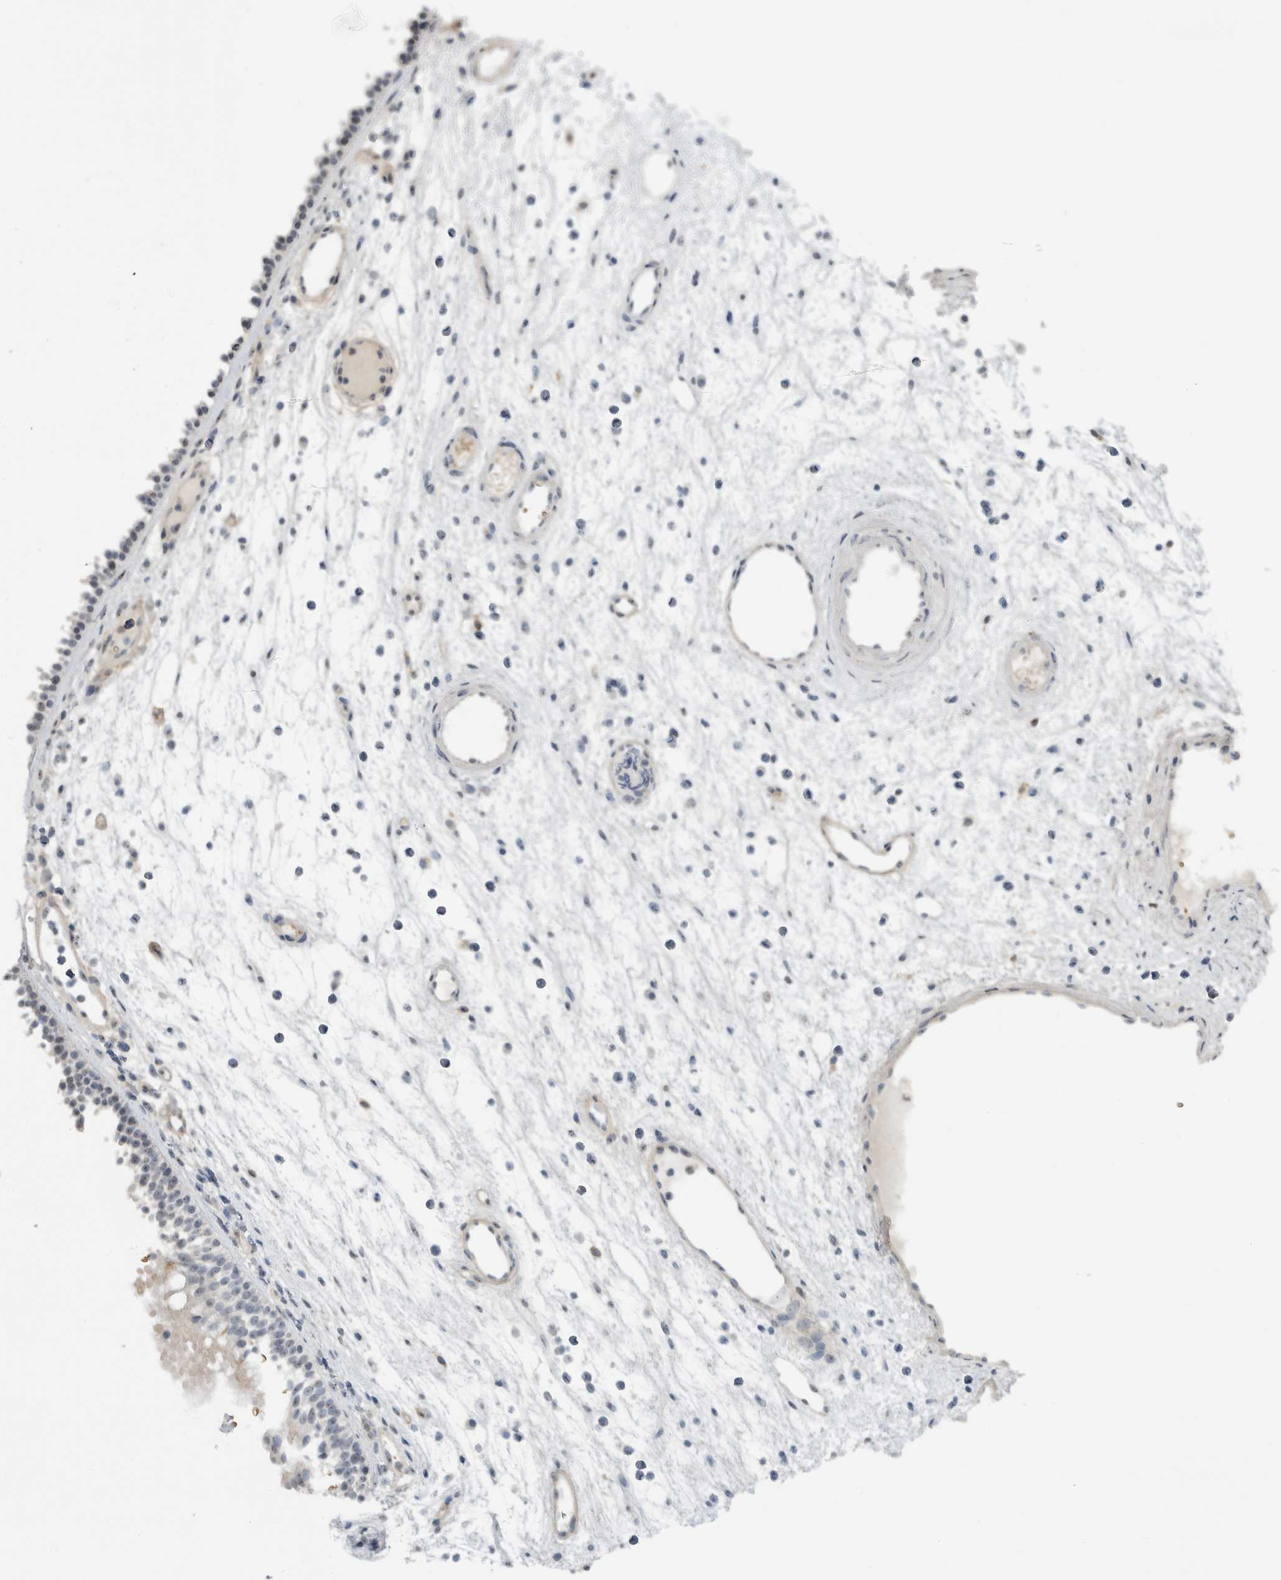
{"staining": {"intensity": "negative", "quantity": "none", "location": "none"}, "tissue": "nasopharynx", "cell_type": "Respiratory epithelial cells", "image_type": "normal", "snomed": [{"axis": "morphology", "description": "Normal tissue, NOS"}, {"axis": "morphology", "description": "Inflammation, NOS"}, {"axis": "morphology", "description": "Malignant melanoma, Metastatic site"}, {"axis": "topography", "description": "Nasopharynx"}], "caption": "Immunohistochemistry of normal nasopharynx exhibits no staining in respiratory epithelial cells.", "gene": "FMR1NB", "patient": {"sex": "male", "age": 70}}